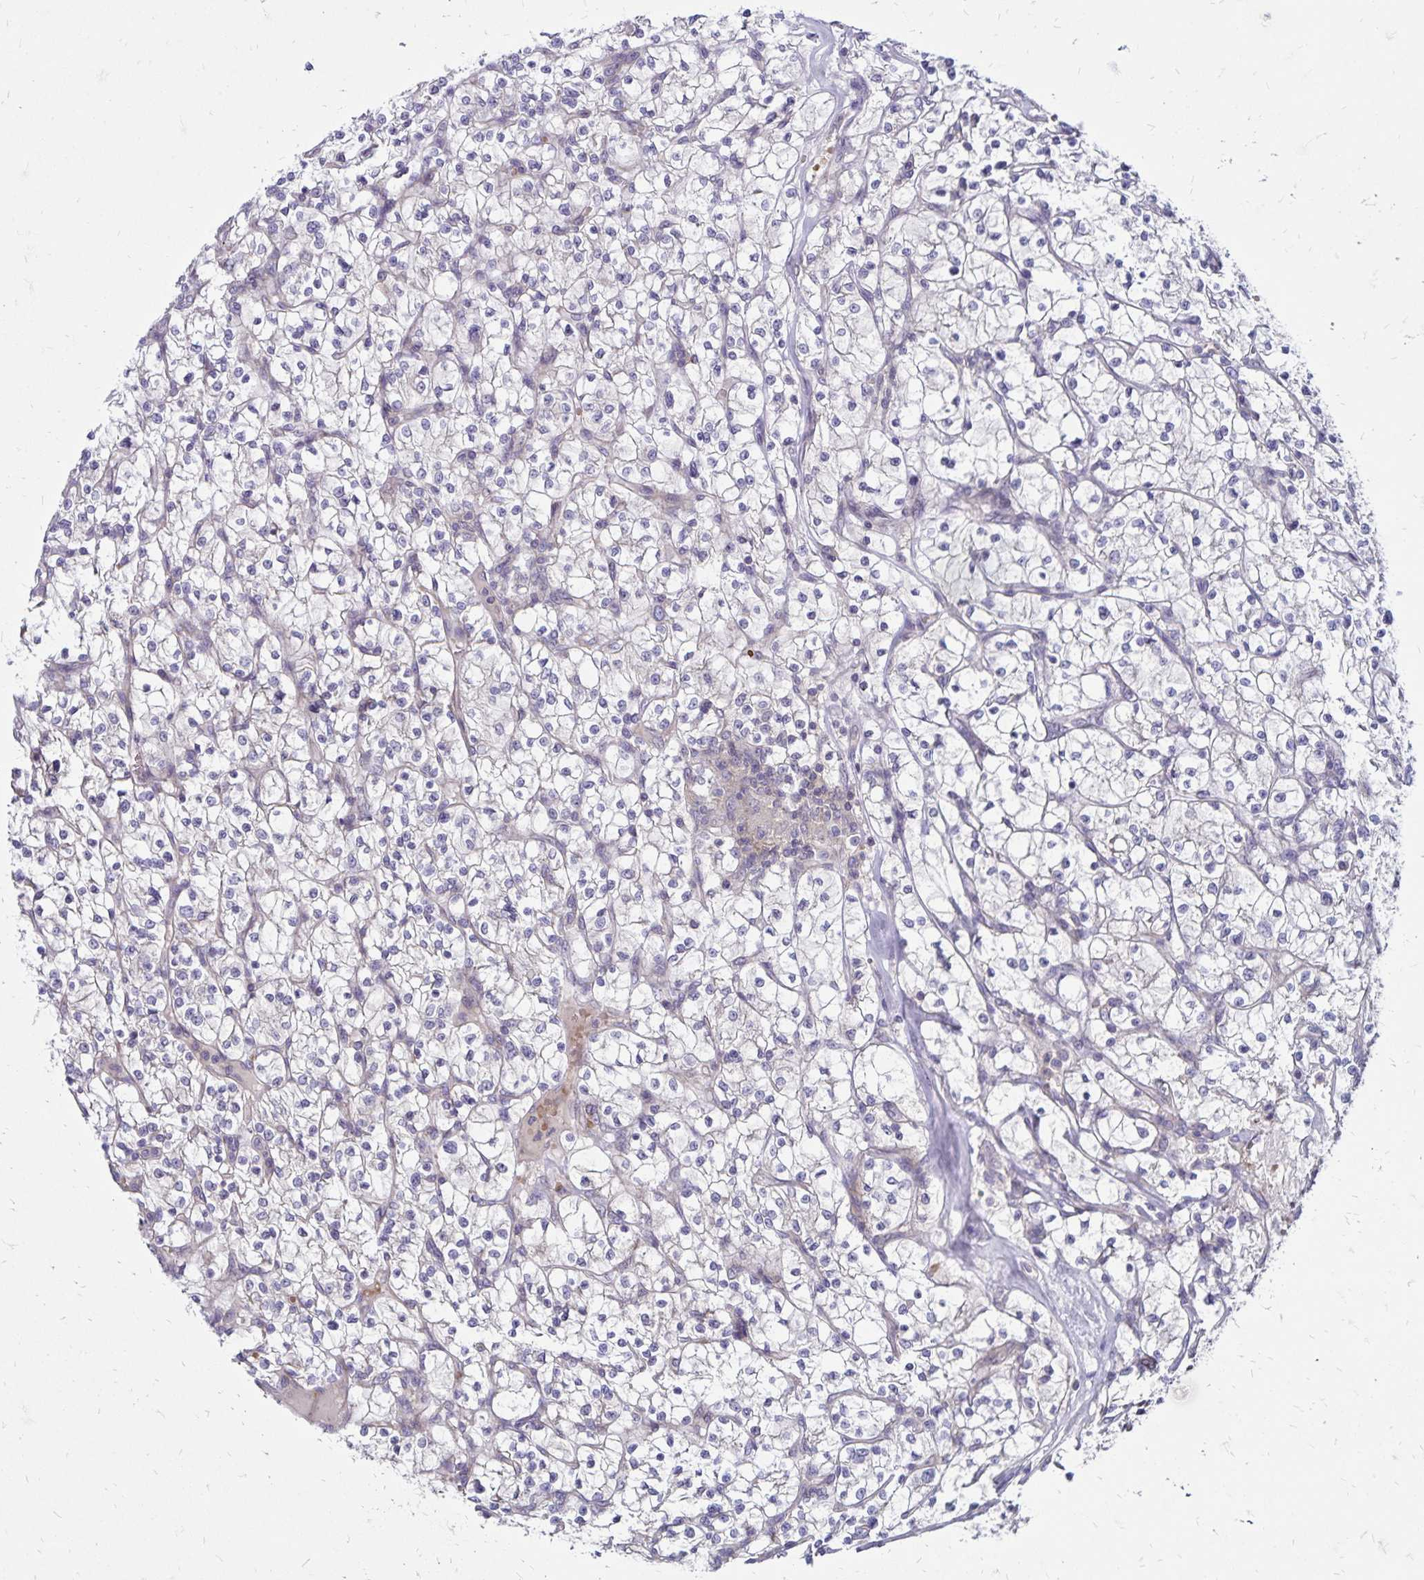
{"staining": {"intensity": "negative", "quantity": "none", "location": "none"}, "tissue": "renal cancer", "cell_type": "Tumor cells", "image_type": "cancer", "snomed": [{"axis": "morphology", "description": "Adenocarcinoma, NOS"}, {"axis": "topography", "description": "Kidney"}], "caption": "Immunohistochemistry image of neoplastic tissue: renal cancer stained with DAB (3,3'-diaminobenzidine) shows no significant protein positivity in tumor cells.", "gene": "FSD1", "patient": {"sex": "female", "age": 64}}